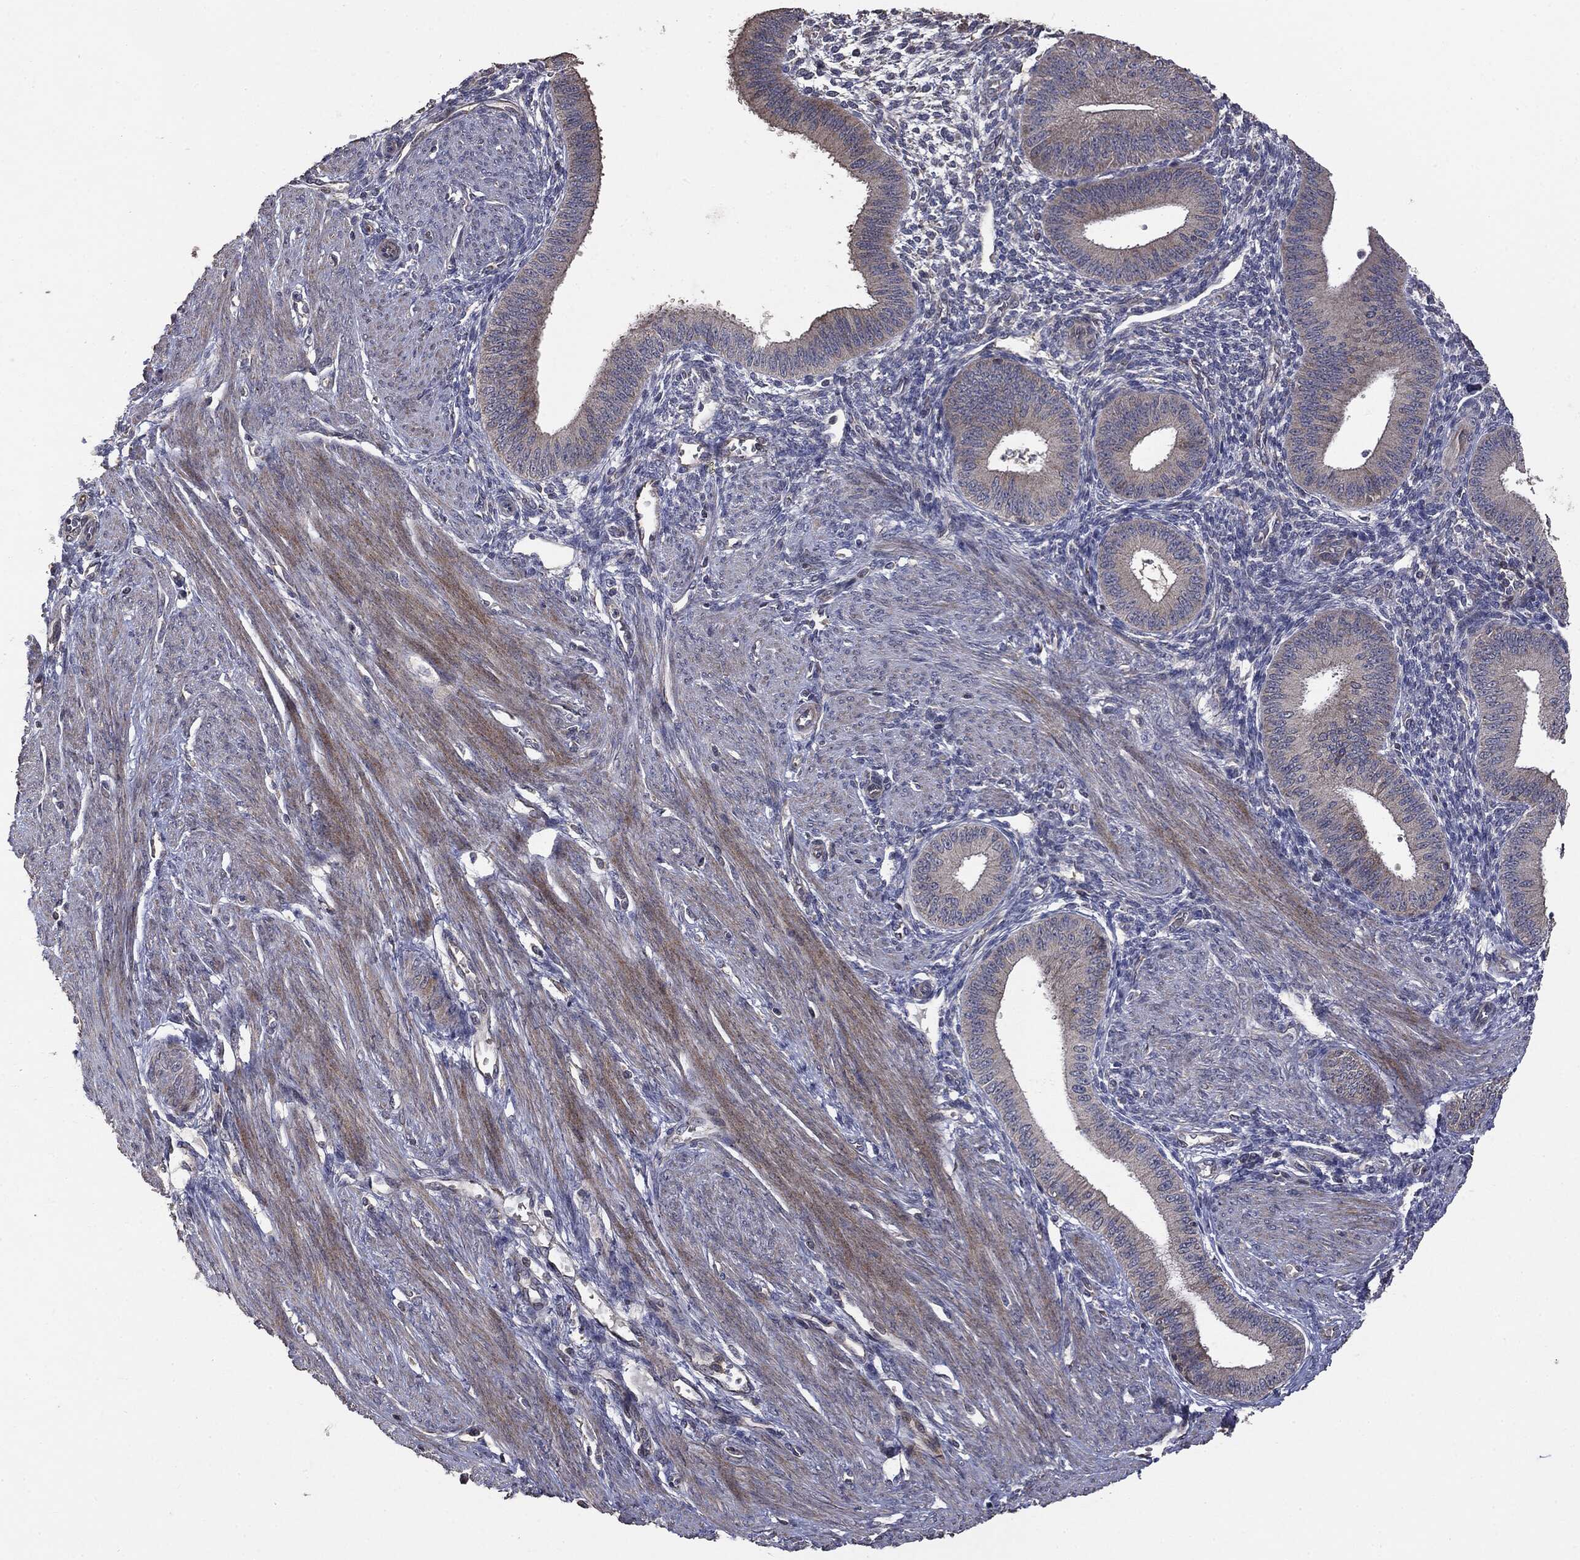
{"staining": {"intensity": "negative", "quantity": "none", "location": "none"}, "tissue": "endometrium", "cell_type": "Cells in endometrial stroma", "image_type": "normal", "snomed": [{"axis": "morphology", "description": "Normal tissue, NOS"}, {"axis": "topography", "description": "Endometrium"}], "caption": "Endometrium stained for a protein using immunohistochemistry (IHC) displays no staining cells in endometrial stroma.", "gene": "MTOR", "patient": {"sex": "female", "age": 39}}